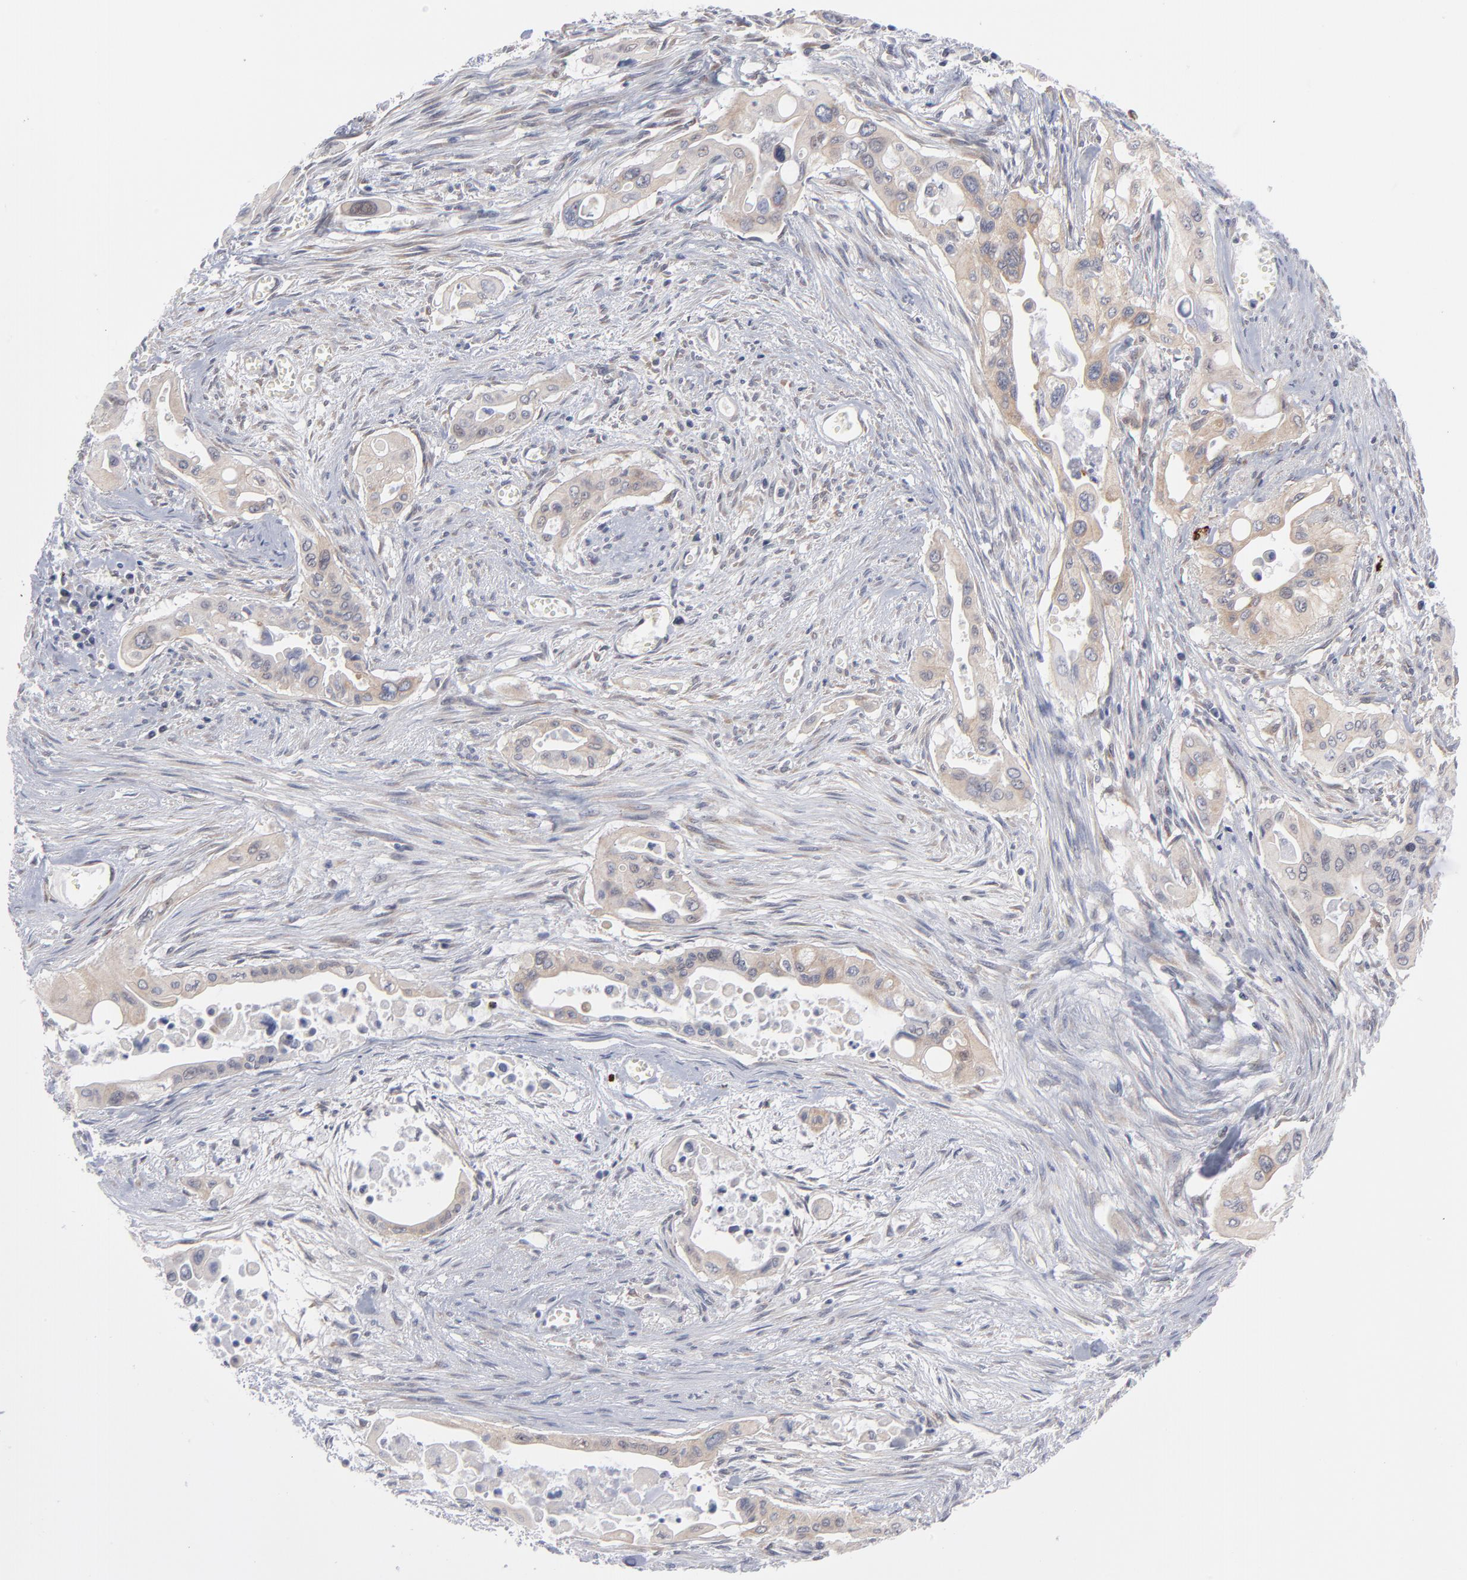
{"staining": {"intensity": "weak", "quantity": ">75%", "location": "cytoplasmic/membranous"}, "tissue": "pancreatic cancer", "cell_type": "Tumor cells", "image_type": "cancer", "snomed": [{"axis": "morphology", "description": "Adenocarcinoma, NOS"}, {"axis": "topography", "description": "Pancreas"}], "caption": "Human pancreatic adenocarcinoma stained with a brown dye demonstrates weak cytoplasmic/membranous positive staining in approximately >75% of tumor cells.", "gene": "NBN", "patient": {"sex": "male", "age": 77}}